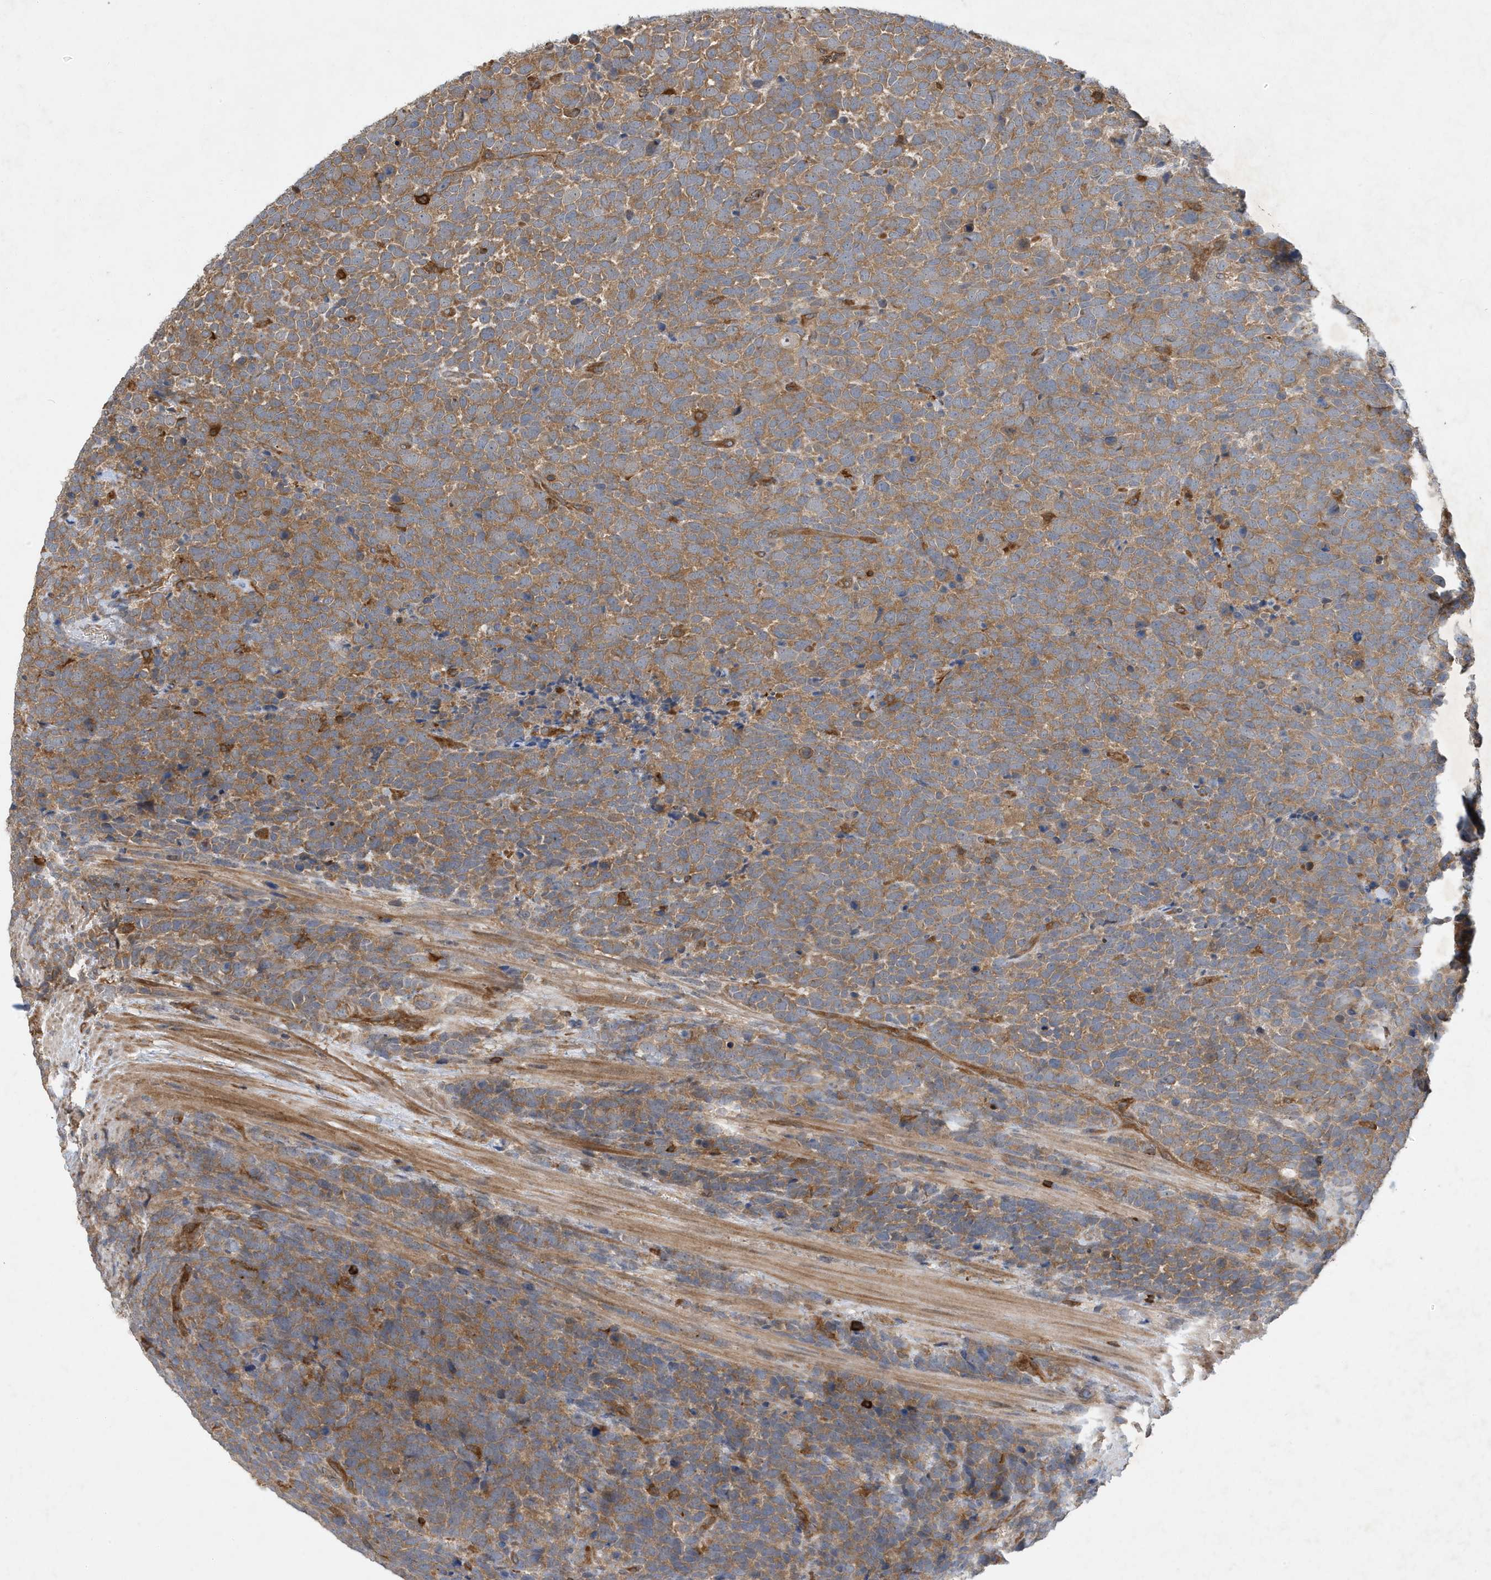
{"staining": {"intensity": "moderate", "quantity": ">75%", "location": "cytoplasmic/membranous"}, "tissue": "urothelial cancer", "cell_type": "Tumor cells", "image_type": "cancer", "snomed": [{"axis": "morphology", "description": "Urothelial carcinoma, High grade"}, {"axis": "topography", "description": "Urinary bladder"}], "caption": "A brown stain shows moderate cytoplasmic/membranous positivity of a protein in urothelial cancer tumor cells.", "gene": "LAPTM4A", "patient": {"sex": "female", "age": 82}}